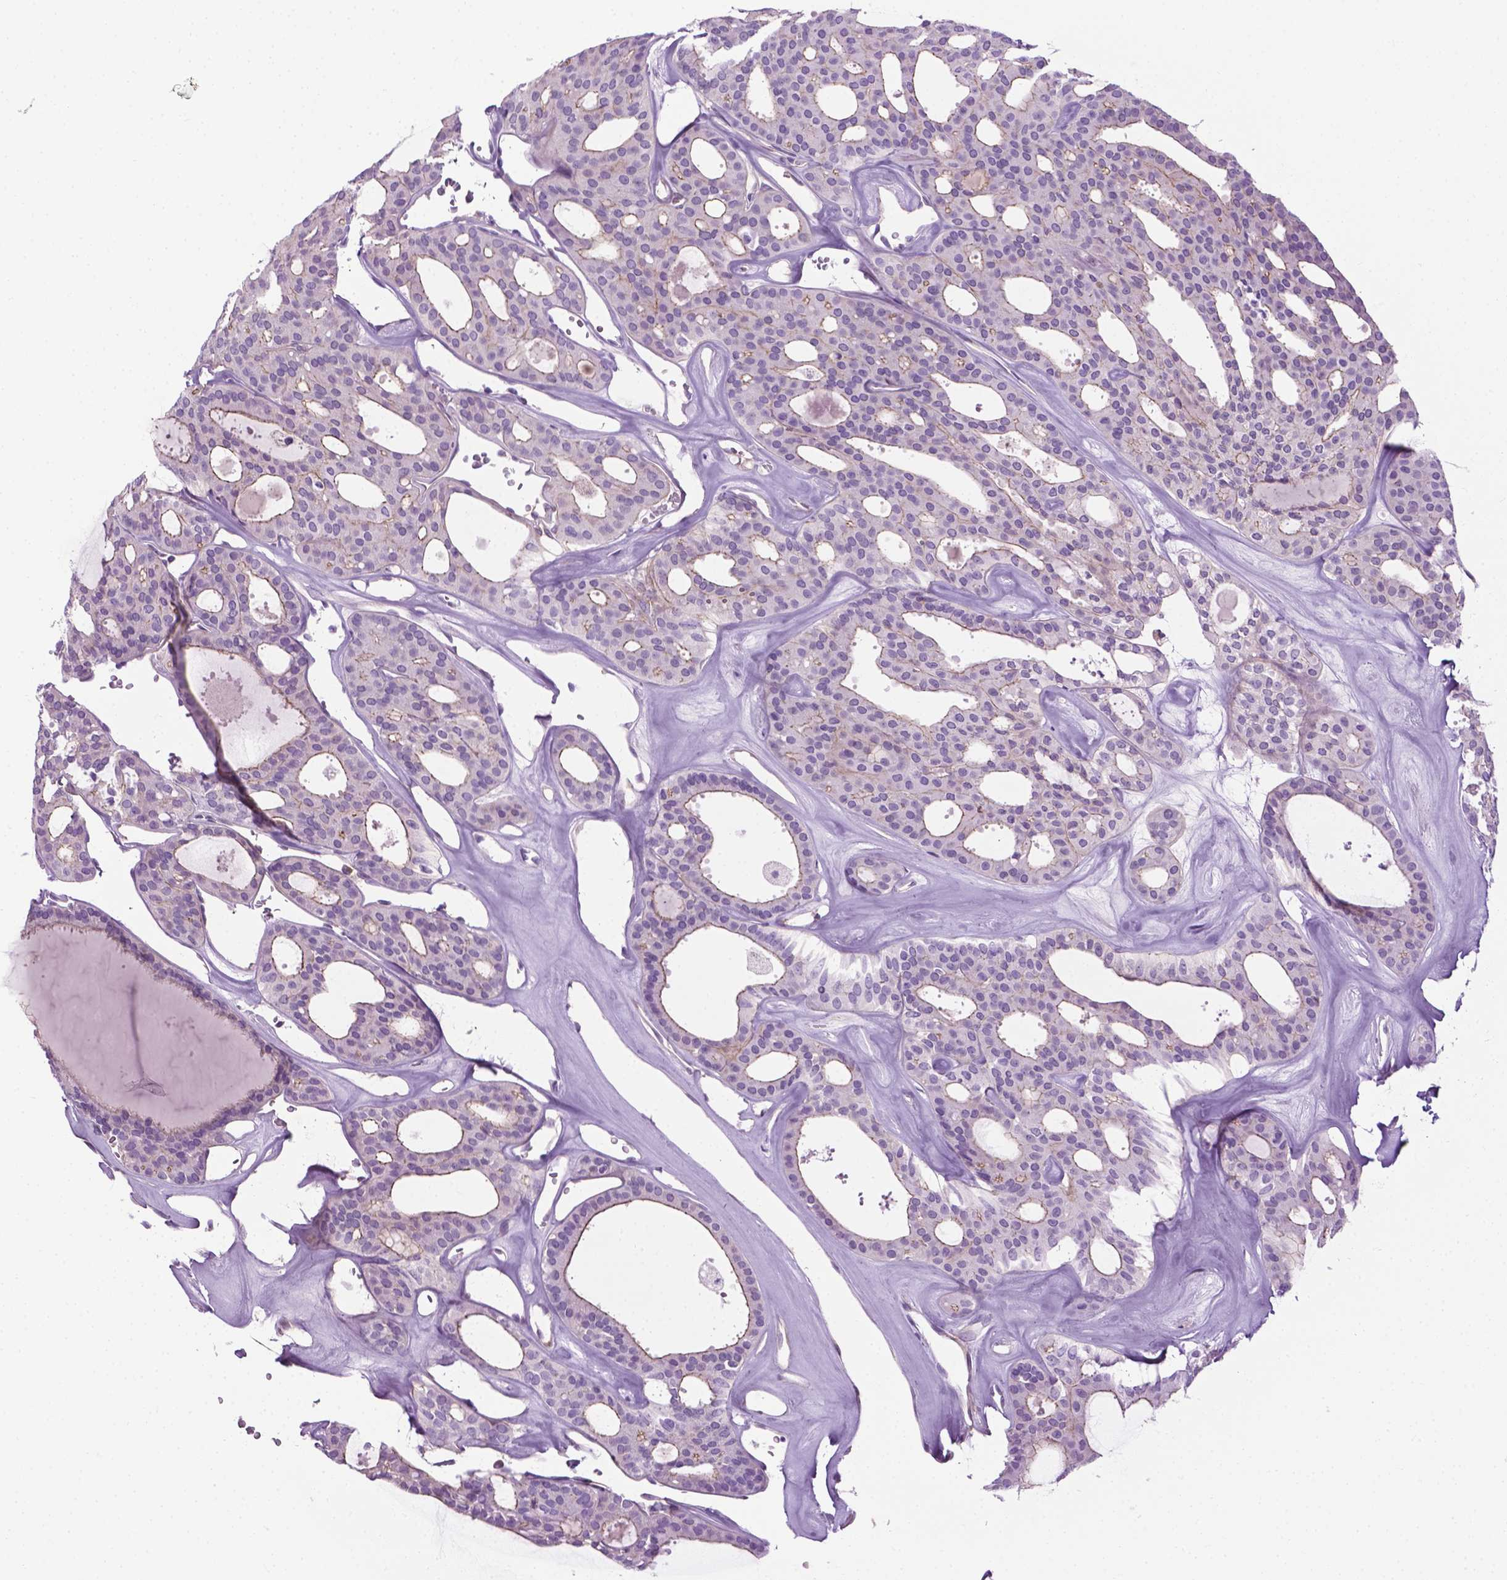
{"staining": {"intensity": "weak", "quantity": "<25%", "location": "cytoplasmic/membranous"}, "tissue": "thyroid cancer", "cell_type": "Tumor cells", "image_type": "cancer", "snomed": [{"axis": "morphology", "description": "Follicular adenoma carcinoma, NOS"}, {"axis": "topography", "description": "Thyroid gland"}], "caption": "There is no significant positivity in tumor cells of thyroid cancer (follicular adenoma carcinoma). The staining was performed using DAB to visualize the protein expression in brown, while the nuclei were stained in blue with hematoxylin (Magnification: 20x).", "gene": "SPECC1L", "patient": {"sex": "male", "age": 75}}